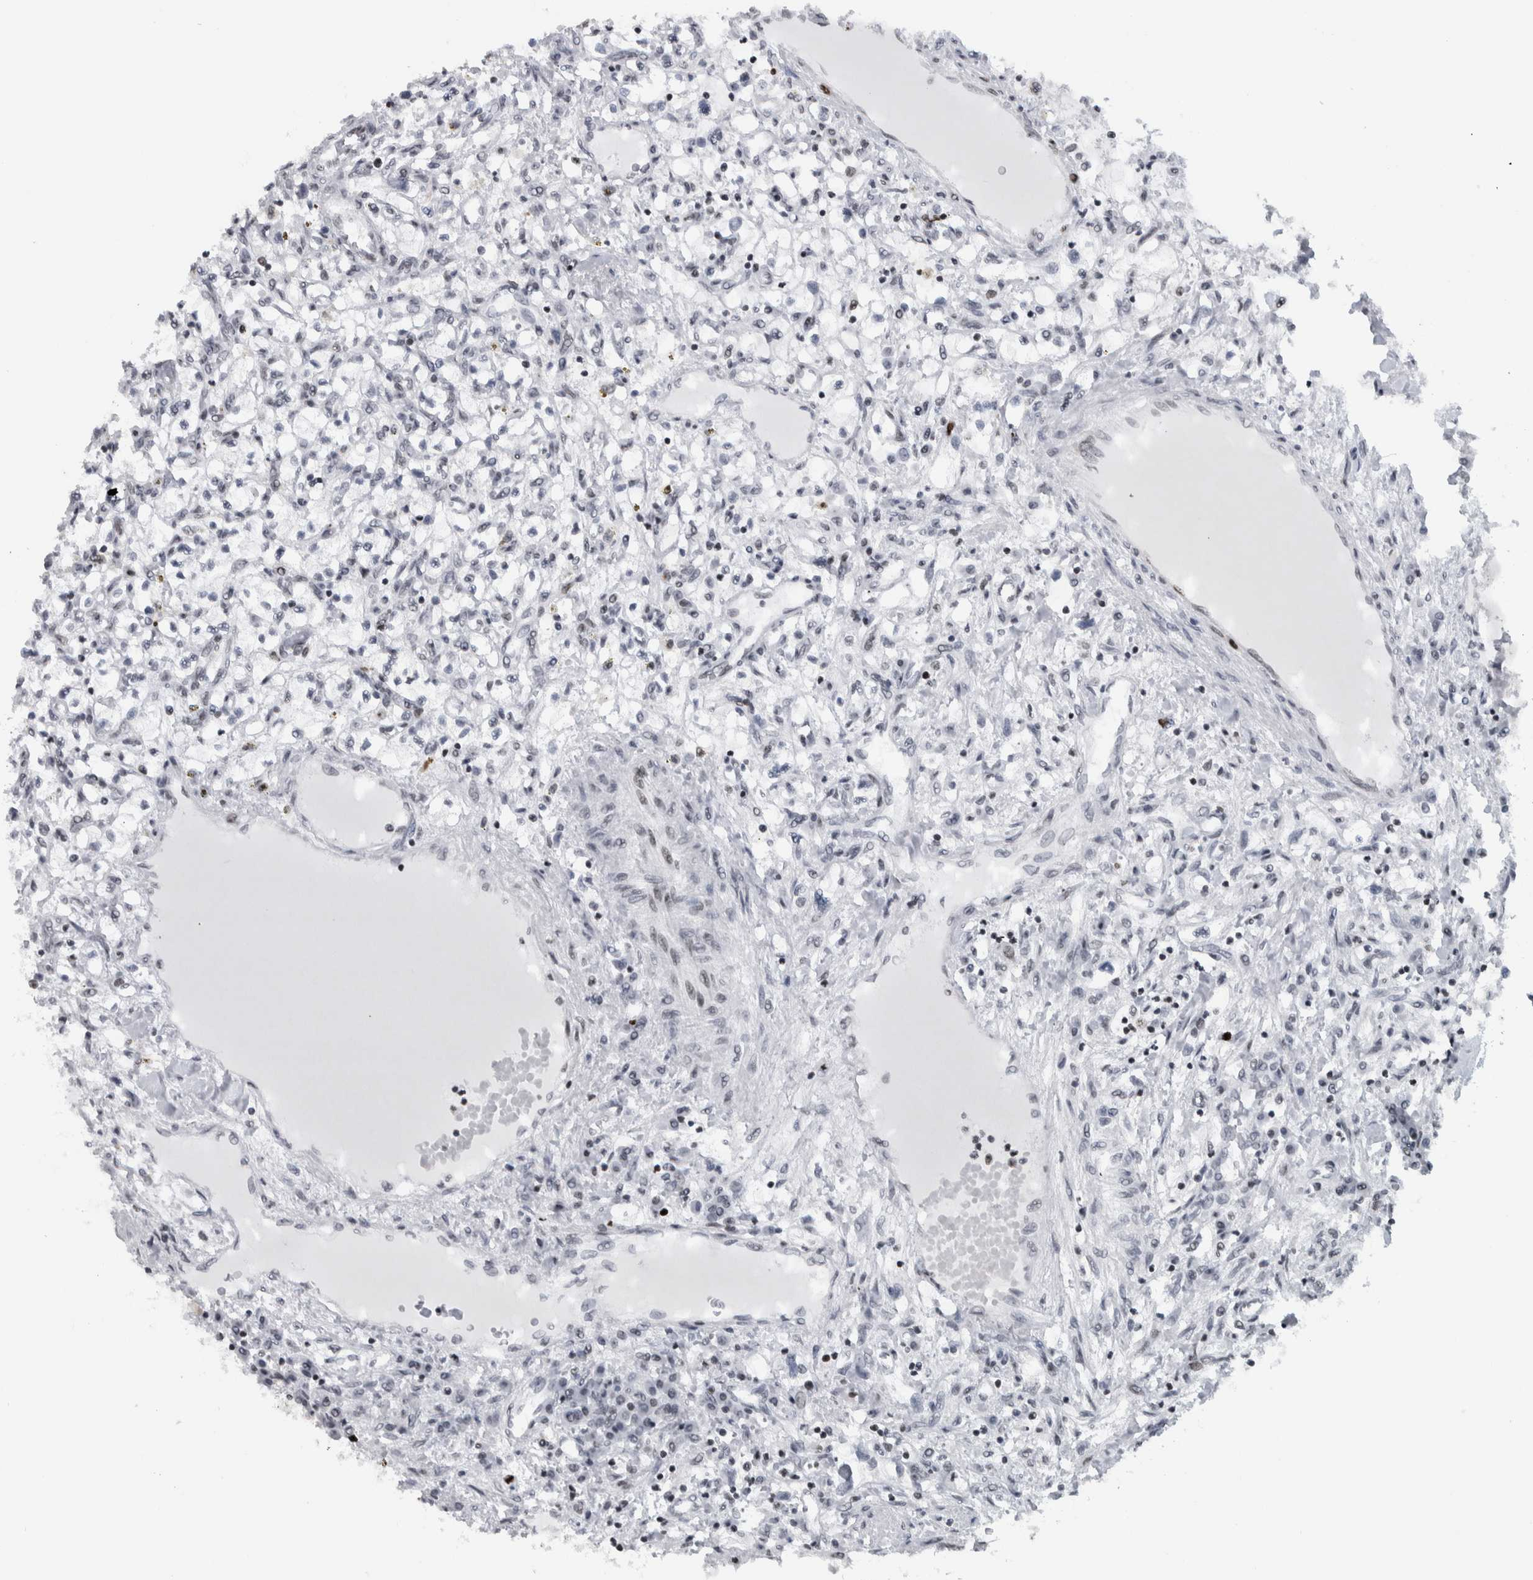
{"staining": {"intensity": "negative", "quantity": "none", "location": "none"}, "tissue": "renal cancer", "cell_type": "Tumor cells", "image_type": "cancer", "snomed": [{"axis": "morphology", "description": "Adenocarcinoma, NOS"}, {"axis": "topography", "description": "Kidney"}], "caption": "This micrograph is of renal adenocarcinoma stained with IHC to label a protein in brown with the nuclei are counter-stained blue. There is no positivity in tumor cells.", "gene": "TOP2B", "patient": {"sex": "male", "age": 68}}